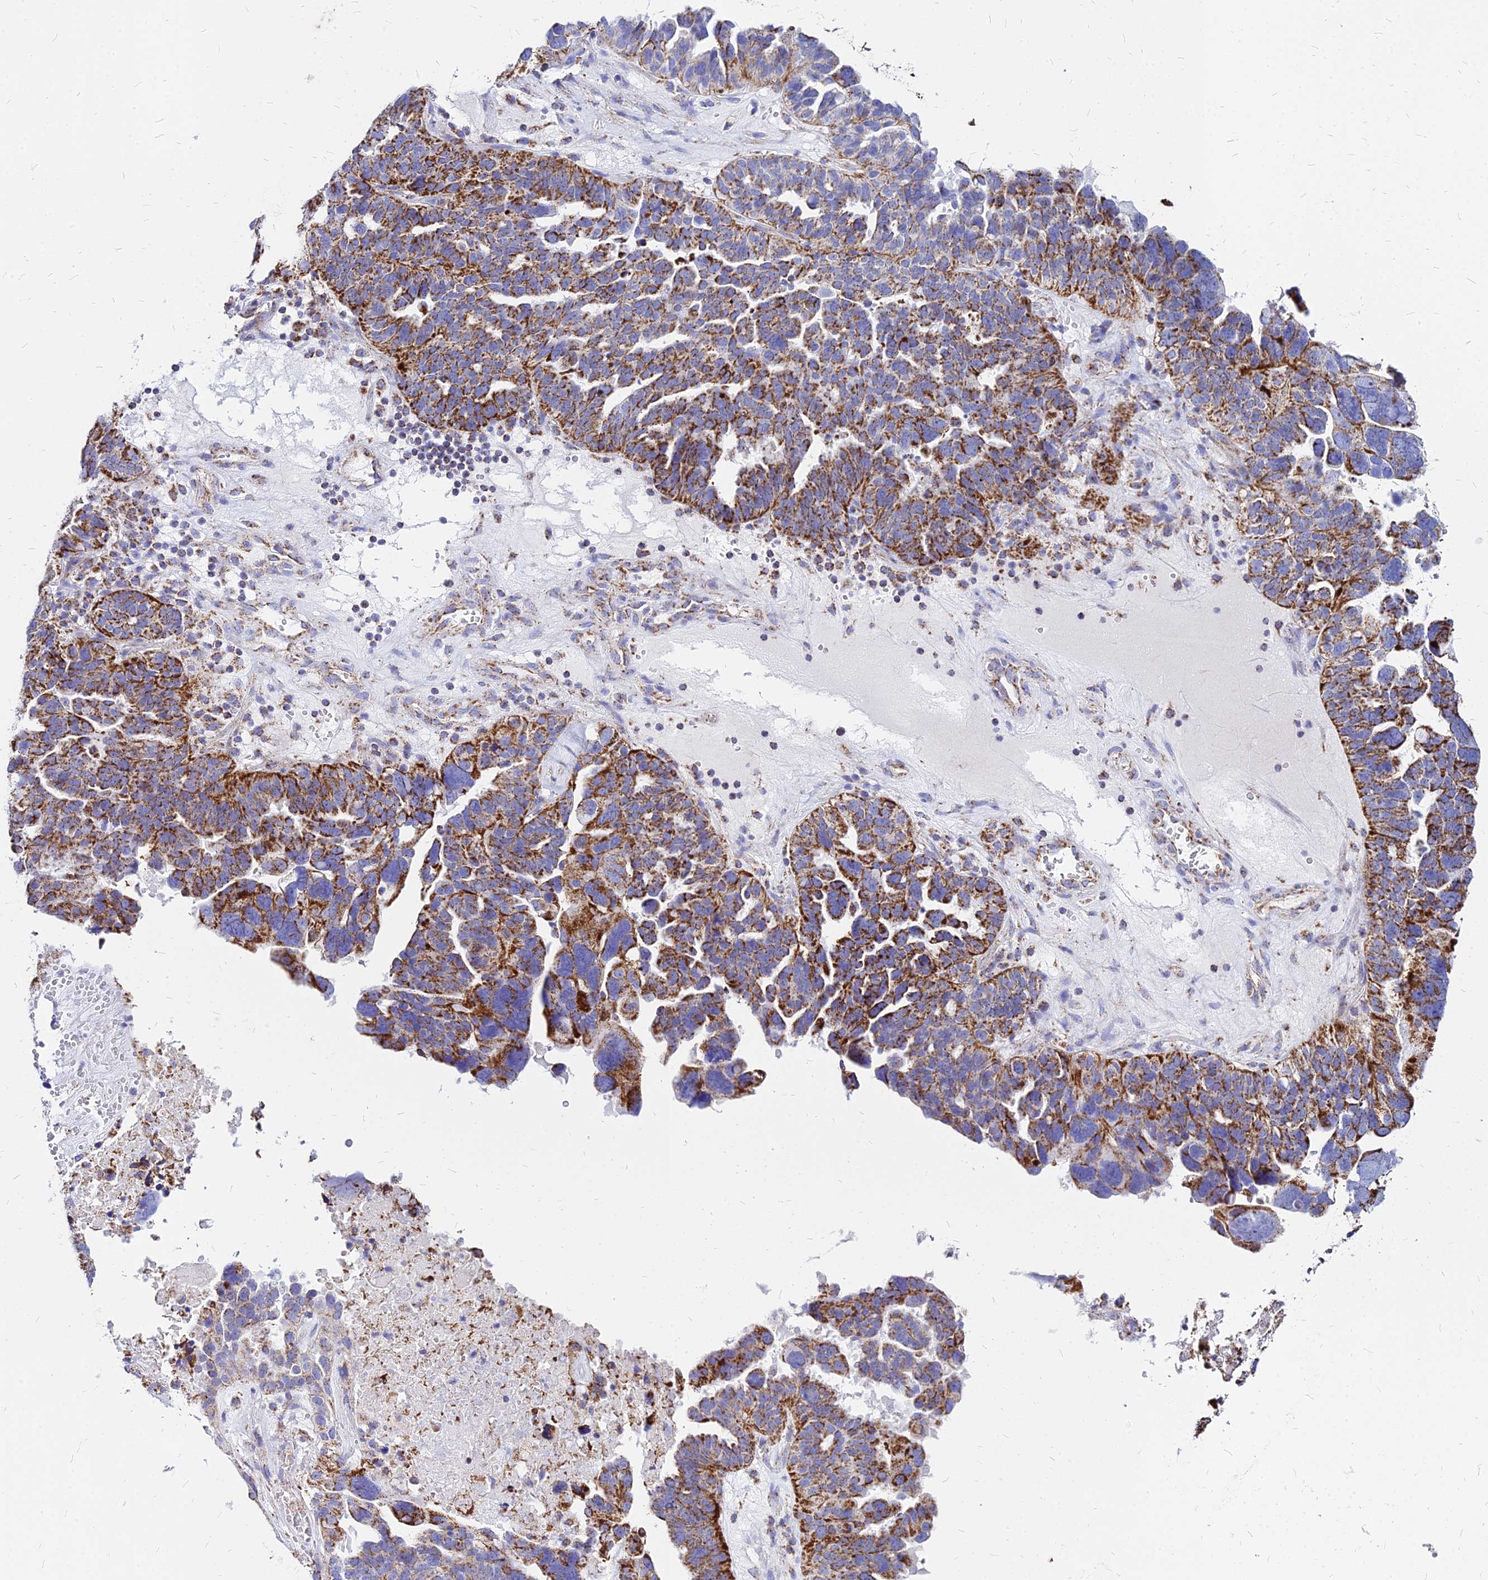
{"staining": {"intensity": "strong", "quantity": "25%-75%", "location": "cytoplasmic/membranous"}, "tissue": "ovarian cancer", "cell_type": "Tumor cells", "image_type": "cancer", "snomed": [{"axis": "morphology", "description": "Cystadenocarcinoma, serous, NOS"}, {"axis": "topography", "description": "Ovary"}], "caption": "A micrograph of human serous cystadenocarcinoma (ovarian) stained for a protein reveals strong cytoplasmic/membranous brown staining in tumor cells.", "gene": "DLD", "patient": {"sex": "female", "age": 59}}